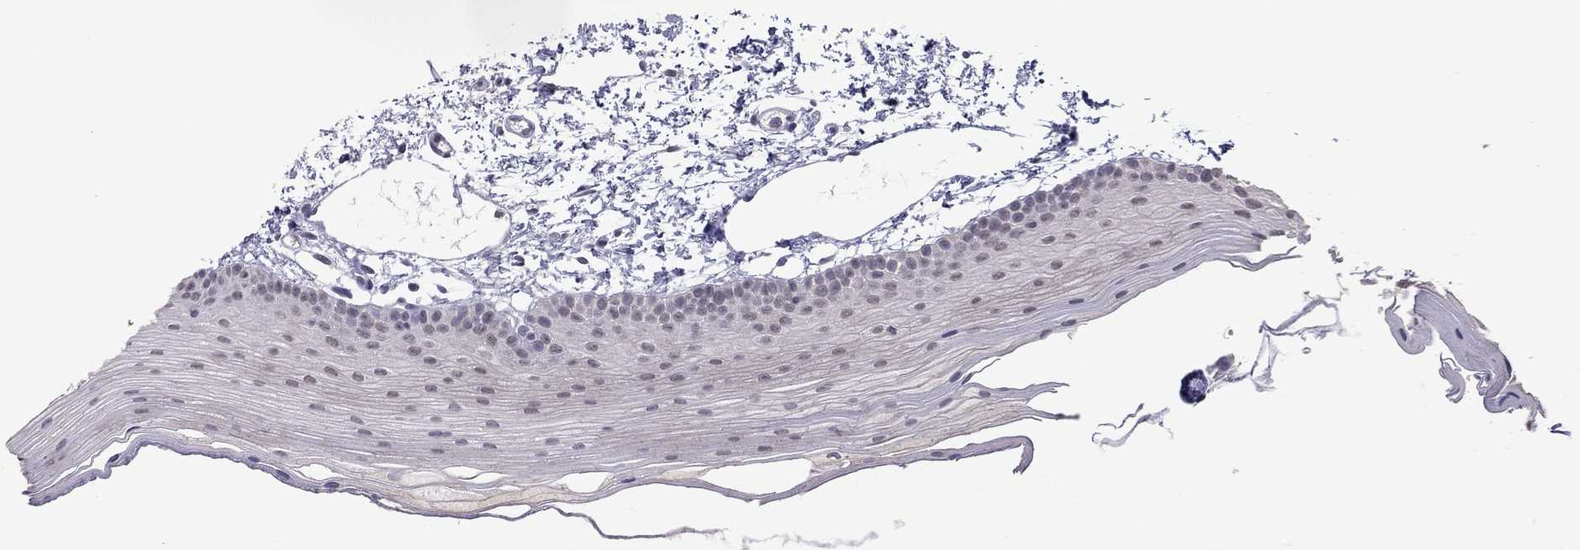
{"staining": {"intensity": "negative", "quantity": "none", "location": "none"}, "tissue": "oral mucosa", "cell_type": "Squamous epithelial cells", "image_type": "normal", "snomed": [{"axis": "morphology", "description": "Normal tissue, NOS"}, {"axis": "topography", "description": "Oral tissue"}], "caption": "This photomicrograph is of unremarkable oral mucosa stained with immunohistochemistry to label a protein in brown with the nuclei are counter-stained blue. There is no expression in squamous epithelial cells.", "gene": "PPP1R3A", "patient": {"sex": "female", "age": 57}}